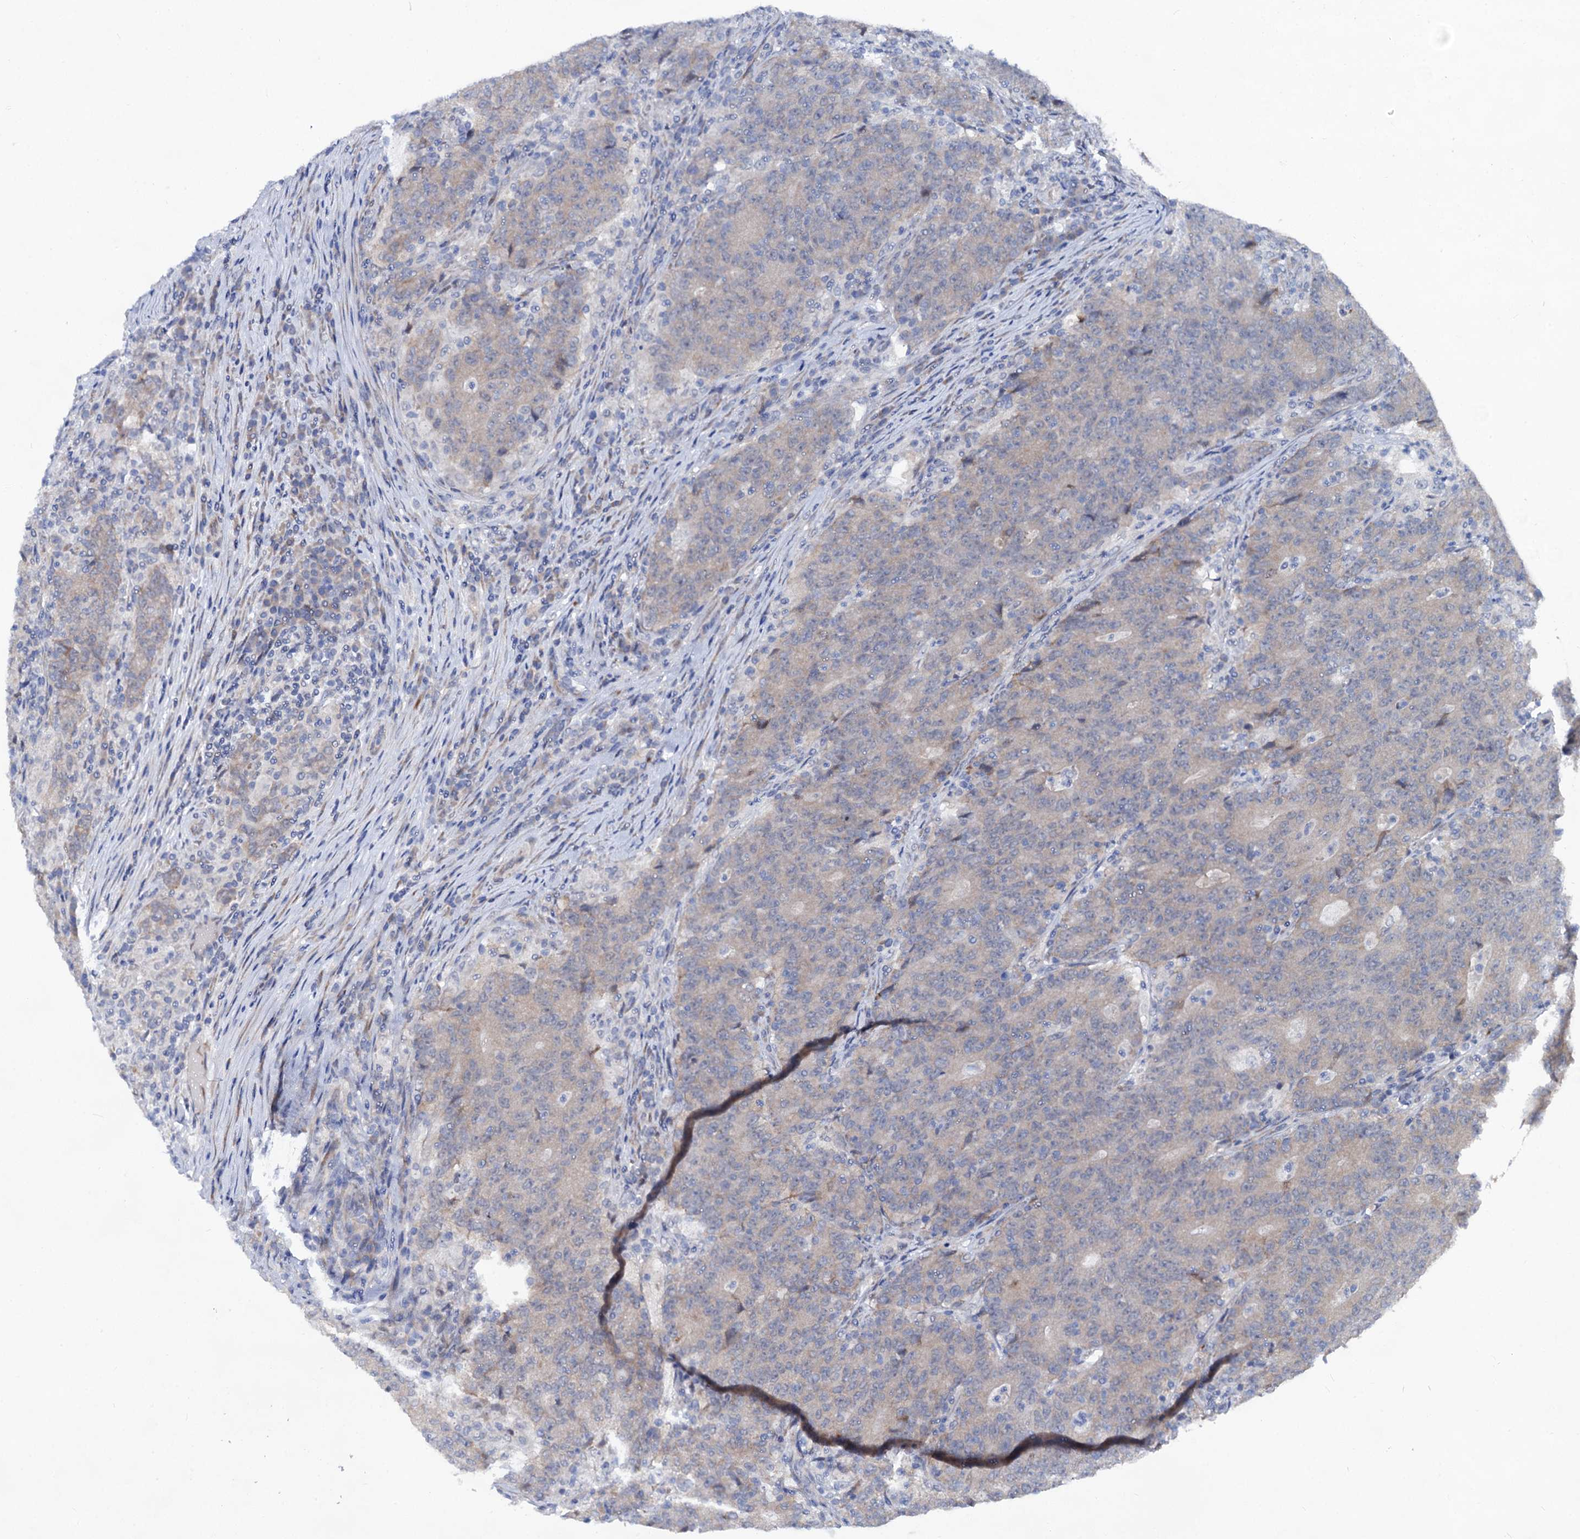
{"staining": {"intensity": "negative", "quantity": "none", "location": "none"}, "tissue": "colorectal cancer", "cell_type": "Tumor cells", "image_type": "cancer", "snomed": [{"axis": "morphology", "description": "Adenocarcinoma, NOS"}, {"axis": "topography", "description": "Colon"}], "caption": "IHC image of neoplastic tissue: human colorectal cancer stained with DAB (3,3'-diaminobenzidine) displays no significant protein expression in tumor cells.", "gene": "CAPRIN2", "patient": {"sex": "female", "age": 75}}